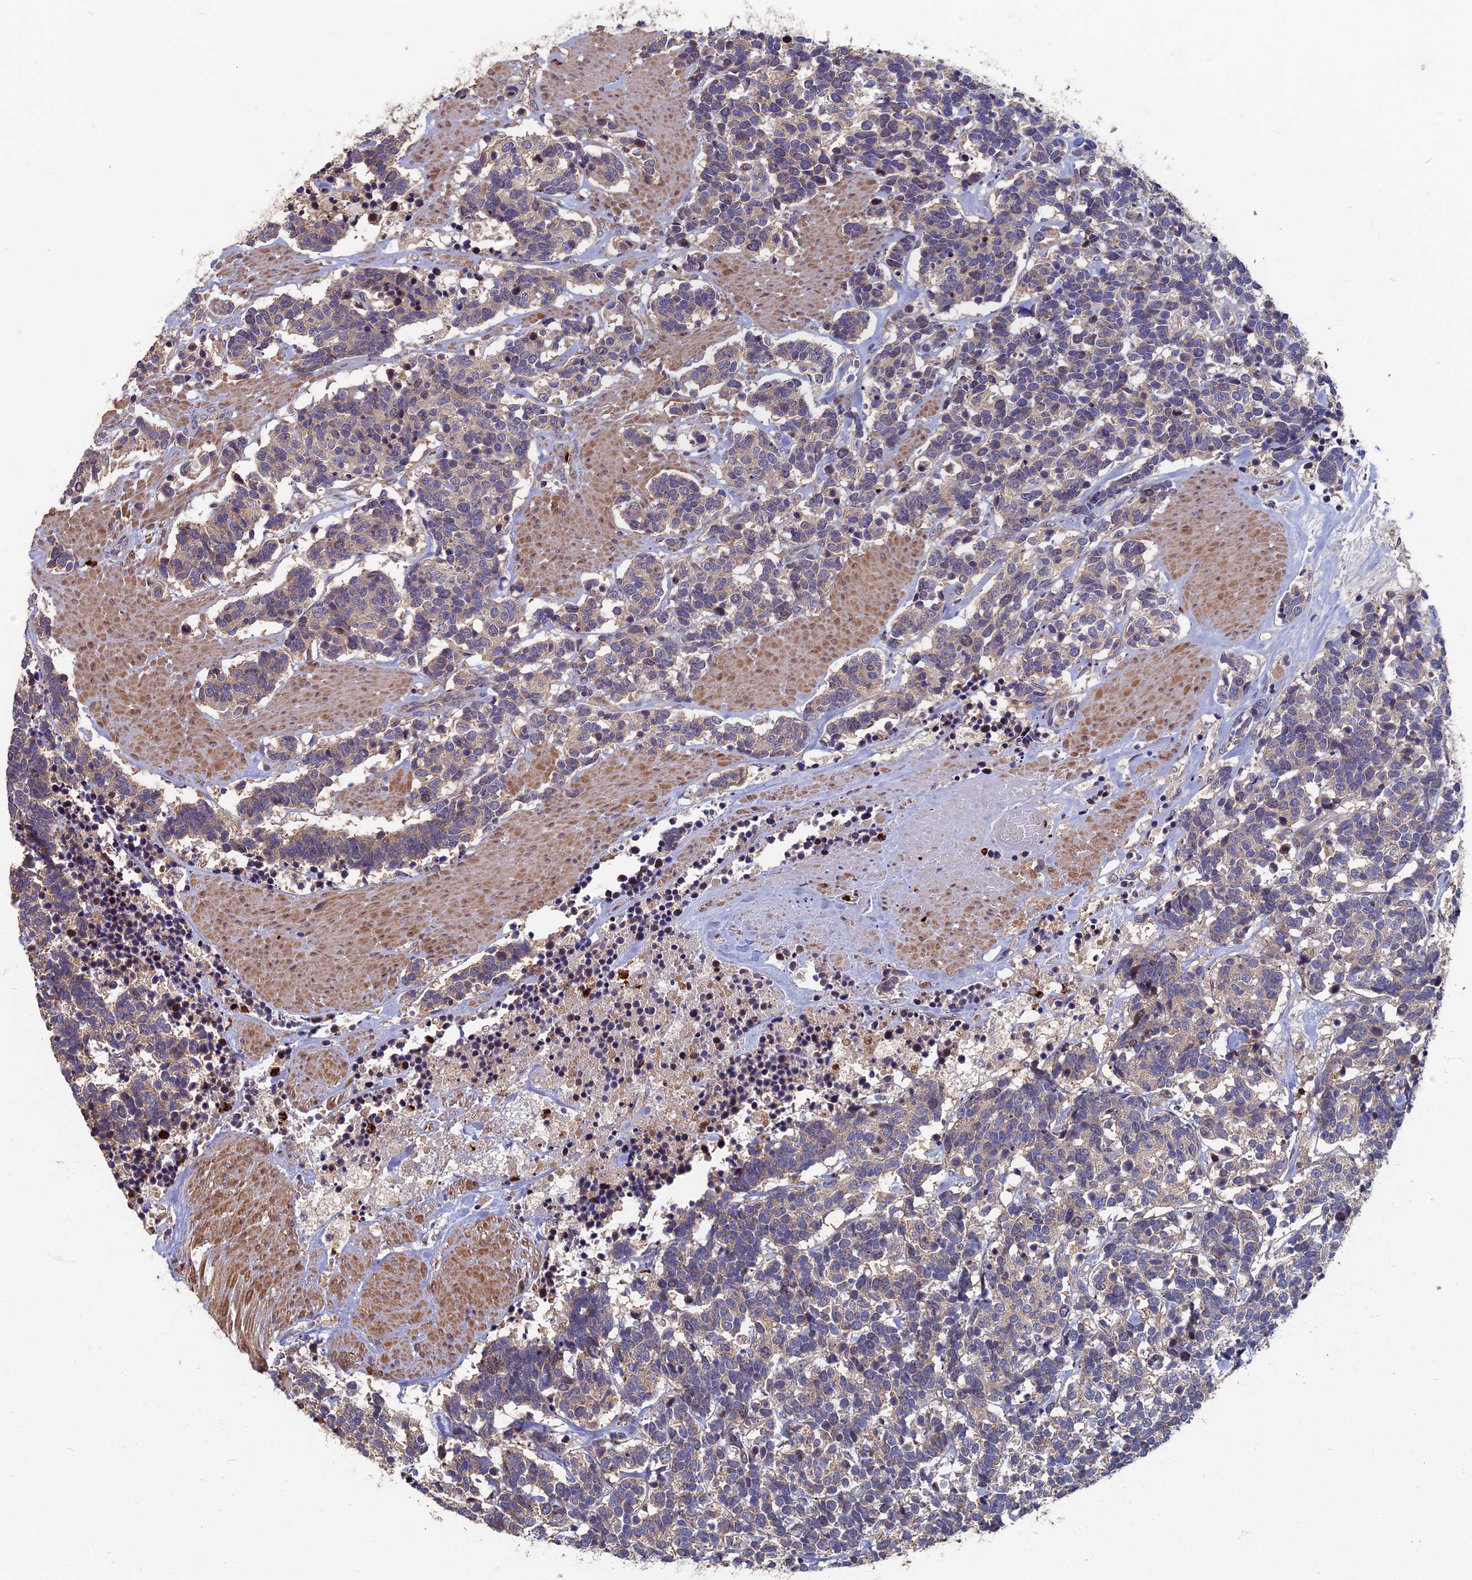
{"staining": {"intensity": "weak", "quantity": ">75%", "location": "cytoplasmic/membranous"}, "tissue": "carcinoid", "cell_type": "Tumor cells", "image_type": "cancer", "snomed": [{"axis": "morphology", "description": "Carcinoma, NOS"}, {"axis": "morphology", "description": "Carcinoid, malignant, NOS"}, {"axis": "topography", "description": "Urinary bladder"}], "caption": "Immunohistochemistry (DAB) staining of human carcinoid displays weak cytoplasmic/membranous protein expression in about >75% of tumor cells.", "gene": "TNK2", "patient": {"sex": "male", "age": 57}}